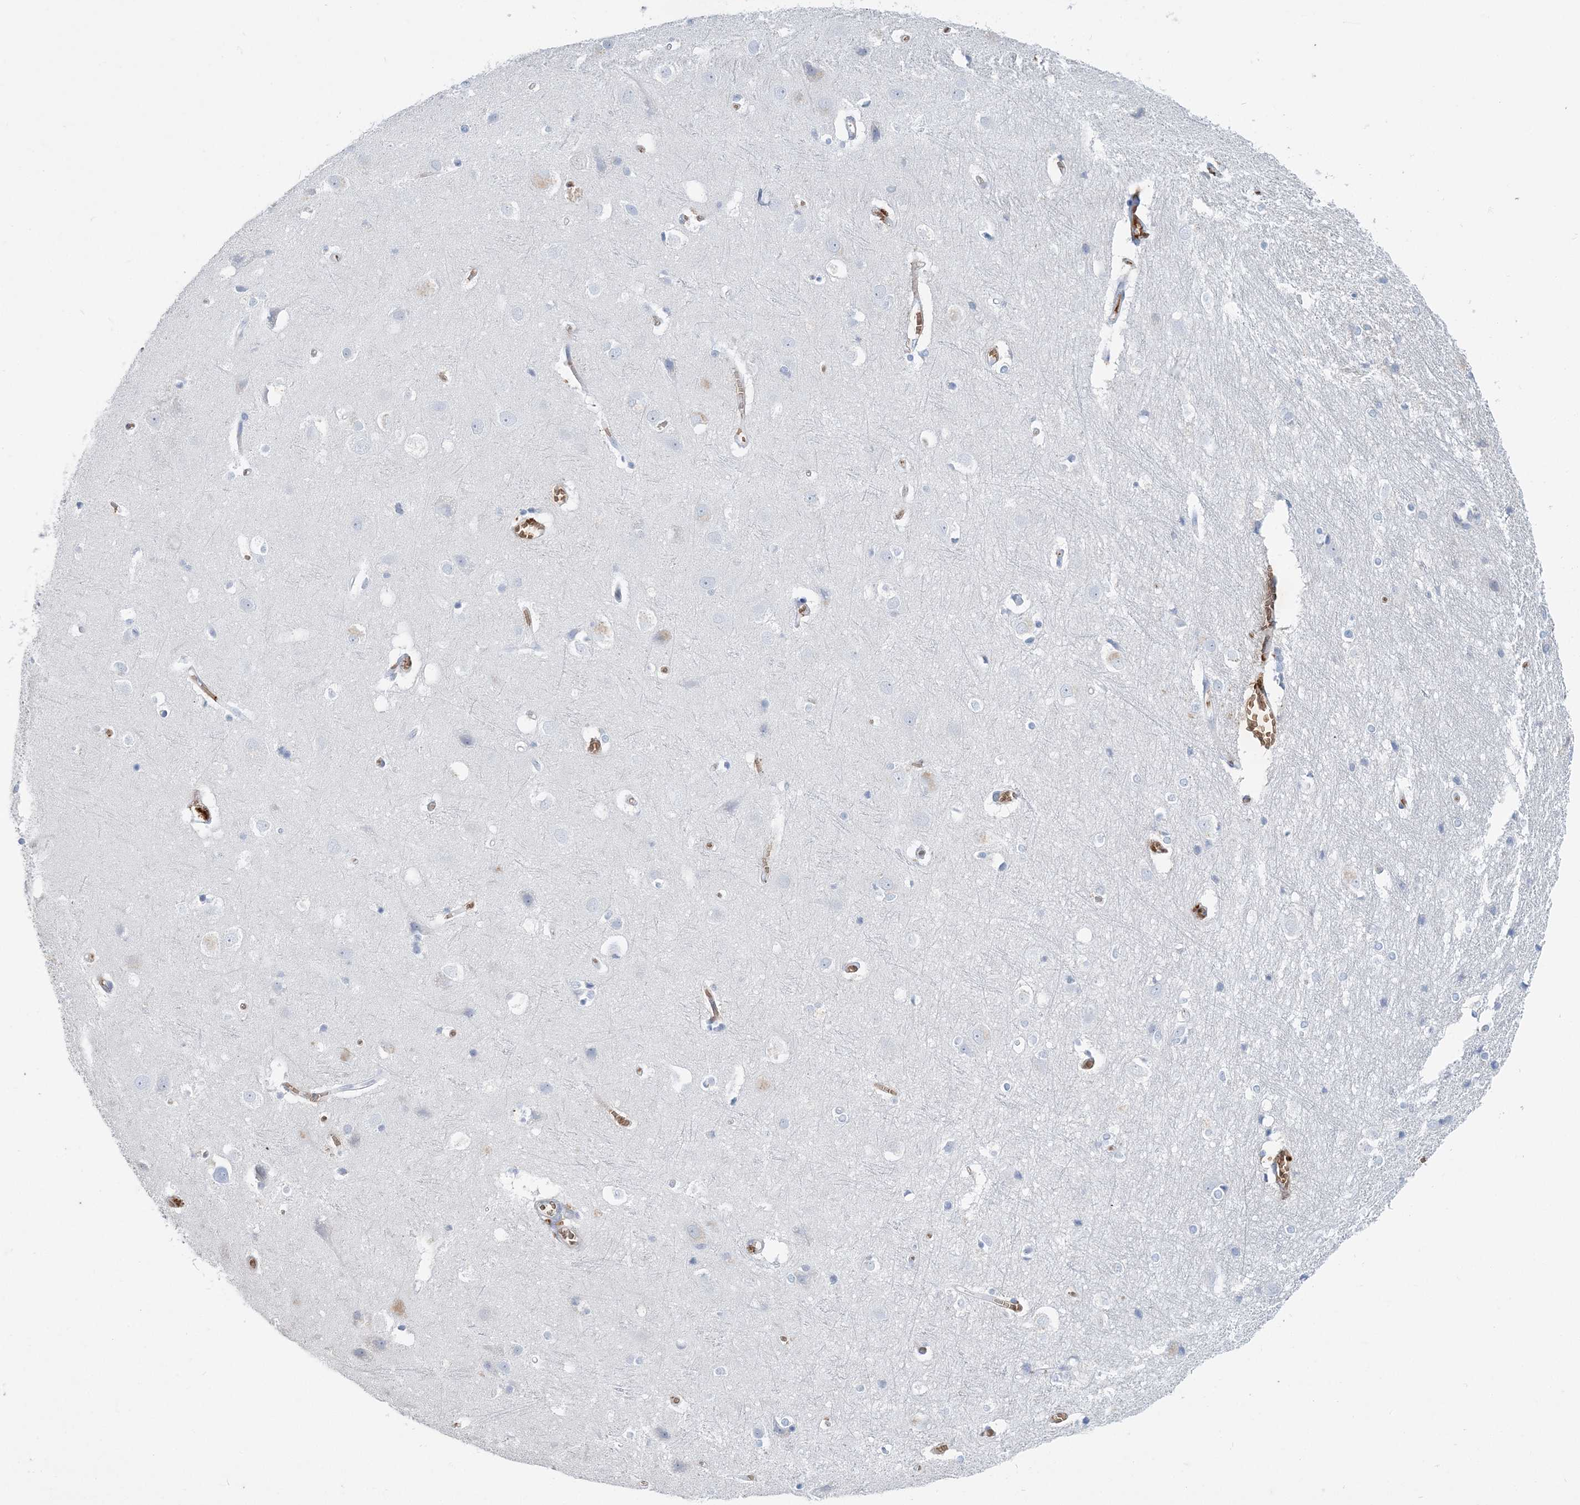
{"staining": {"intensity": "negative", "quantity": "none", "location": "none"}, "tissue": "cerebral cortex", "cell_type": "Endothelial cells", "image_type": "normal", "snomed": [{"axis": "morphology", "description": "Normal tissue, NOS"}, {"axis": "topography", "description": "Cerebral cortex"}], "caption": "Immunohistochemistry histopathology image of normal cerebral cortex: human cerebral cortex stained with DAB displays no significant protein expression in endothelial cells. Nuclei are stained in blue.", "gene": "HBD", "patient": {"sex": "male", "age": 54}}